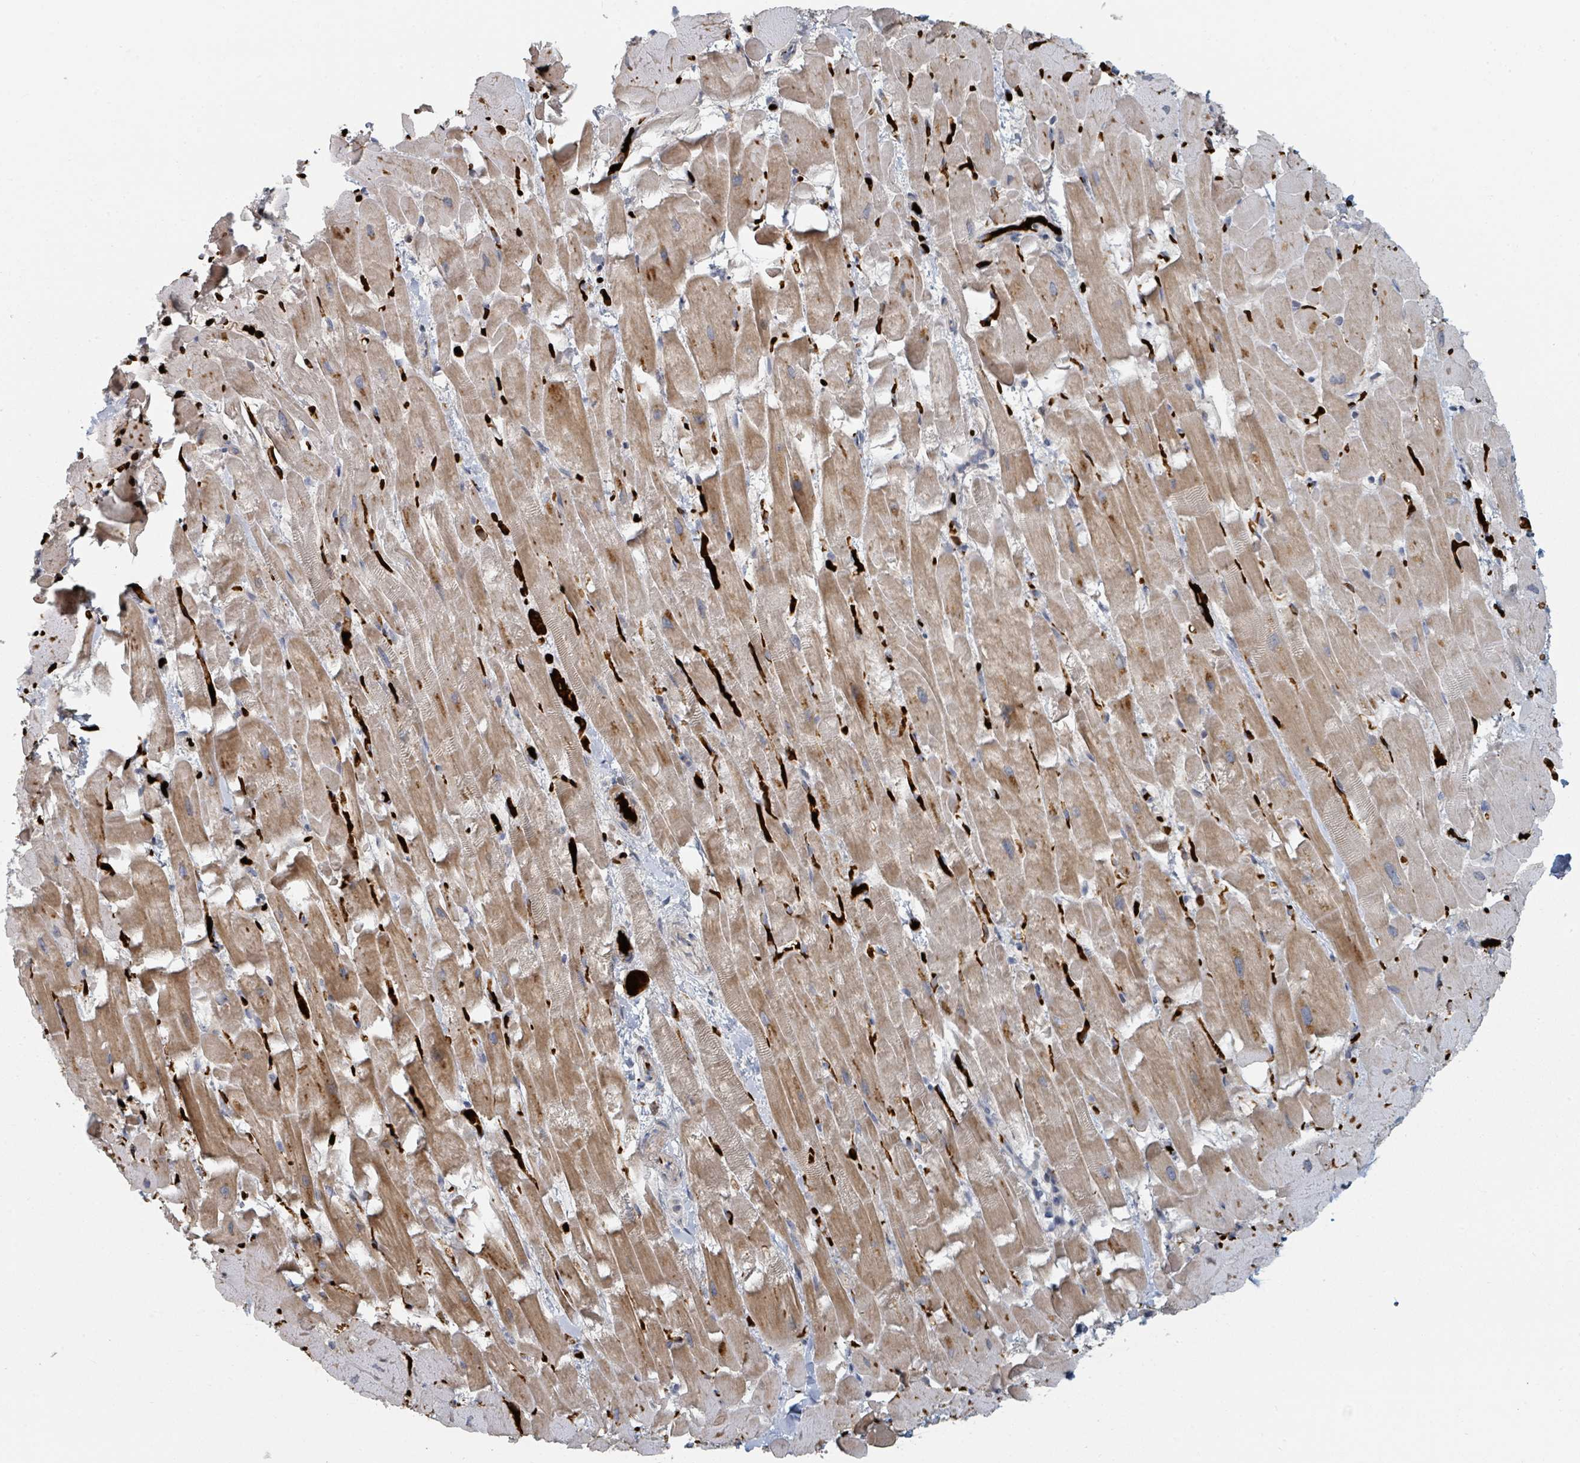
{"staining": {"intensity": "moderate", "quantity": "25%-75%", "location": "cytoplasmic/membranous"}, "tissue": "heart muscle", "cell_type": "Cardiomyocytes", "image_type": "normal", "snomed": [{"axis": "morphology", "description": "Normal tissue, NOS"}, {"axis": "topography", "description": "Heart"}], "caption": "The micrograph demonstrates staining of benign heart muscle, revealing moderate cytoplasmic/membranous protein staining (brown color) within cardiomyocytes. (DAB (3,3'-diaminobenzidine) IHC, brown staining for protein, blue staining for nuclei).", "gene": "TRPC4AP", "patient": {"sex": "male", "age": 37}}